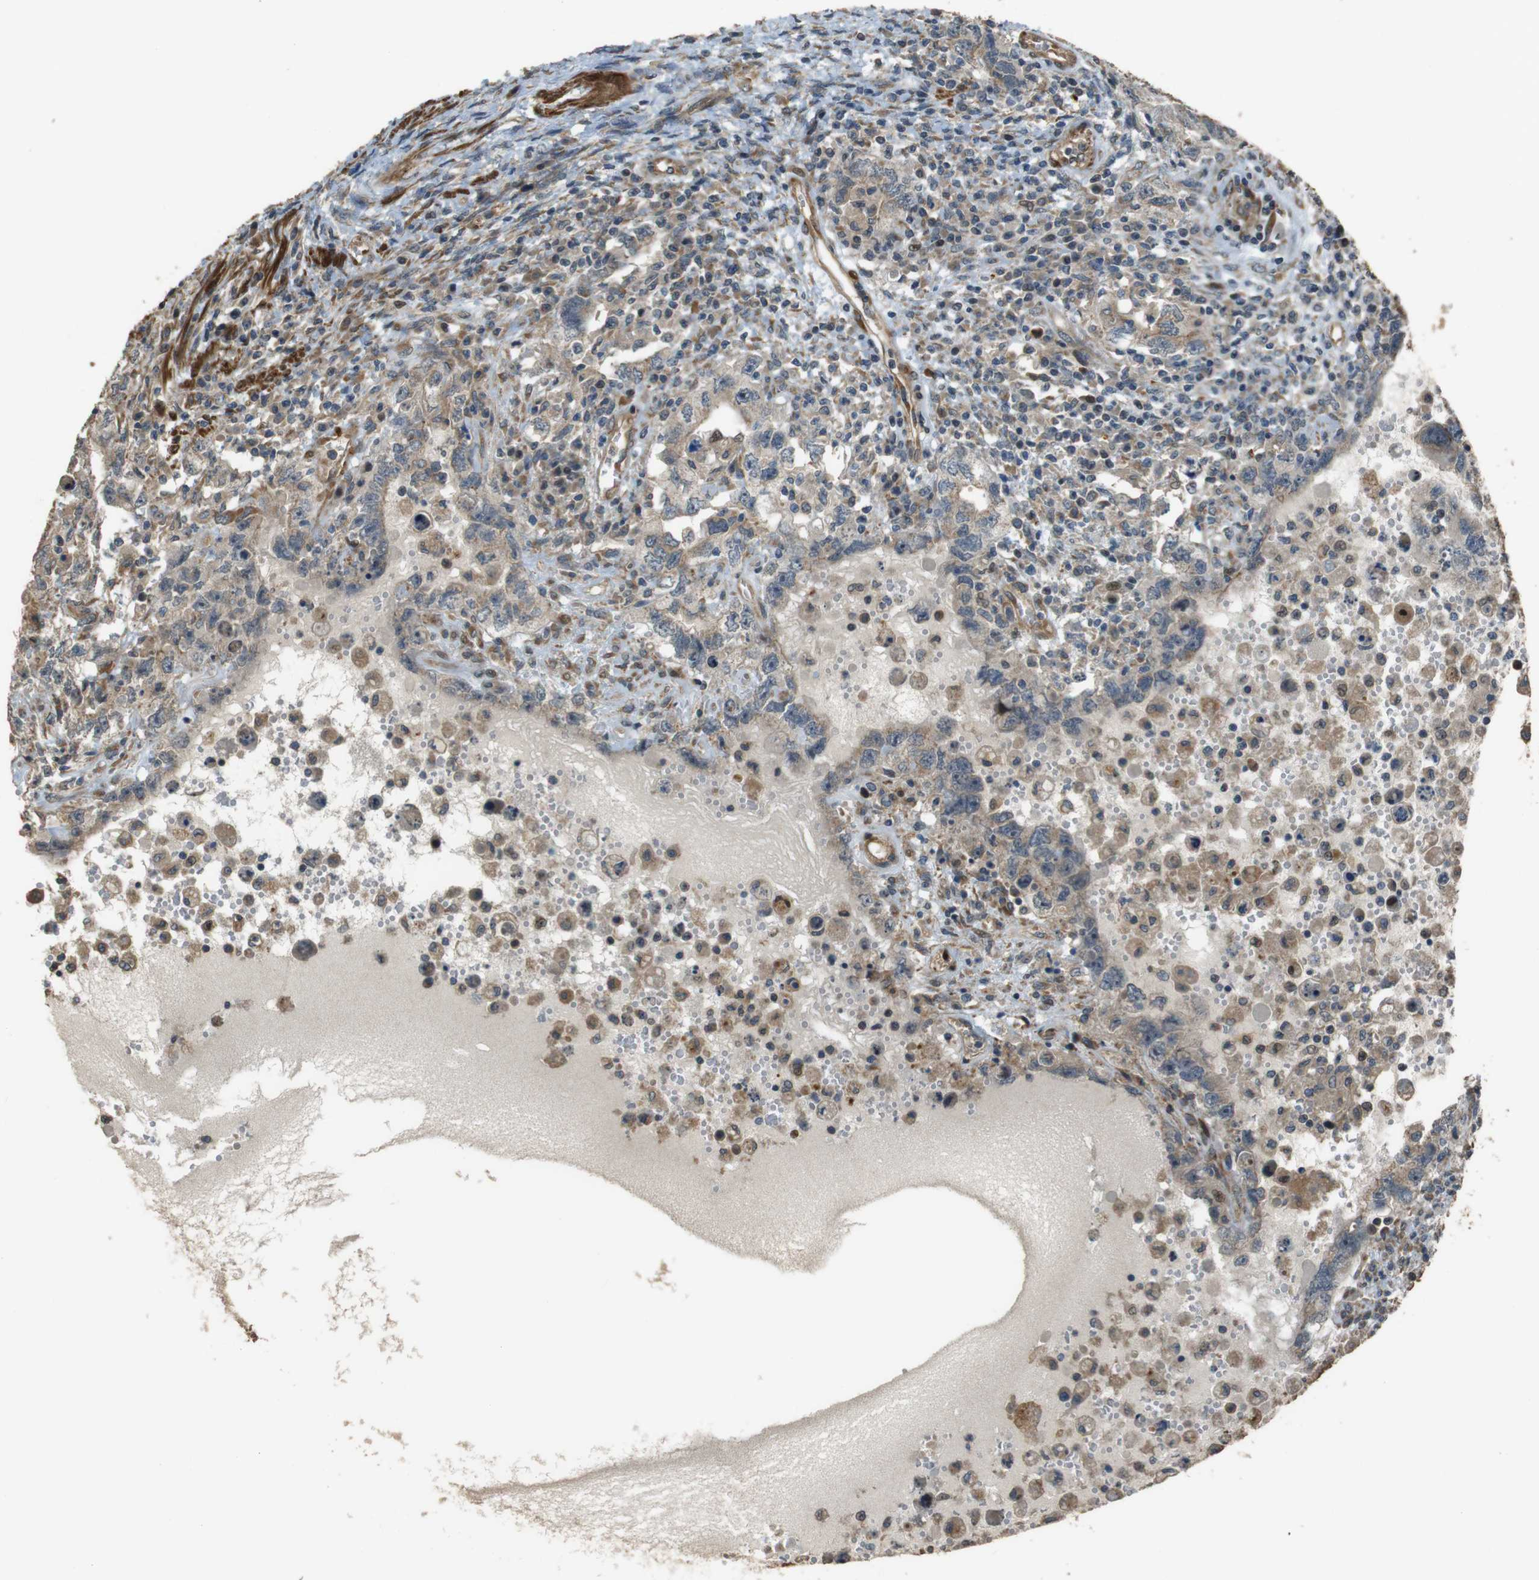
{"staining": {"intensity": "weak", "quantity": "25%-75%", "location": "cytoplasmic/membranous"}, "tissue": "testis cancer", "cell_type": "Tumor cells", "image_type": "cancer", "snomed": [{"axis": "morphology", "description": "Carcinoma, Embryonal, NOS"}, {"axis": "topography", "description": "Testis"}], "caption": "Weak cytoplasmic/membranous protein expression is seen in approximately 25%-75% of tumor cells in testis embryonal carcinoma. (IHC, brightfield microscopy, high magnification).", "gene": "MSRB3", "patient": {"sex": "male", "age": 26}}